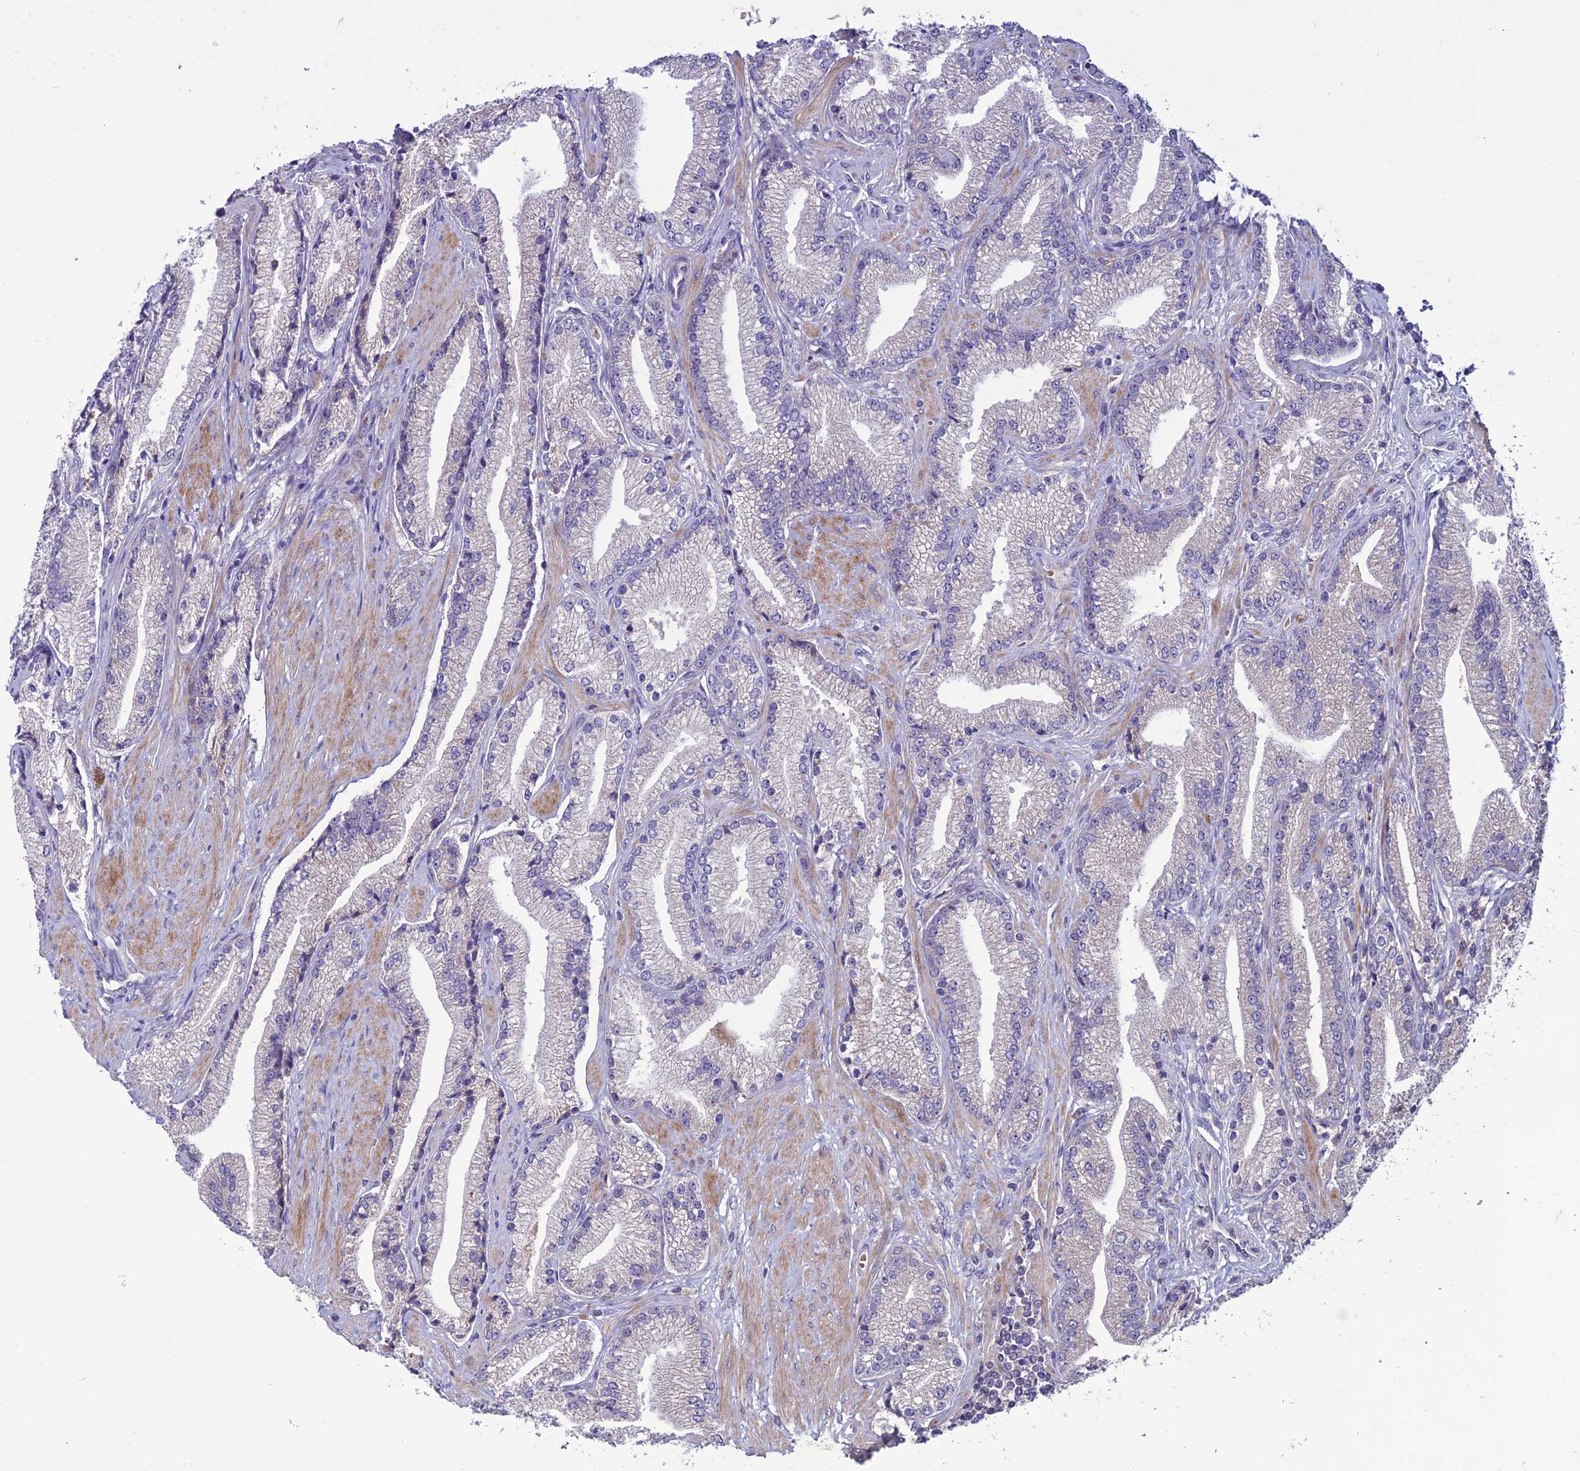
{"staining": {"intensity": "negative", "quantity": "none", "location": "none"}, "tissue": "prostate cancer", "cell_type": "Tumor cells", "image_type": "cancer", "snomed": [{"axis": "morphology", "description": "Adenocarcinoma, High grade"}, {"axis": "topography", "description": "Prostate"}], "caption": "IHC image of neoplastic tissue: human prostate cancer (high-grade adenocarcinoma) stained with DAB (3,3'-diaminobenzidine) displays no significant protein staining in tumor cells. The staining was performed using DAB (3,3'-diaminobenzidine) to visualize the protein expression in brown, while the nuclei were stained in blue with hematoxylin (Magnification: 20x).", "gene": "C2orf76", "patient": {"sex": "male", "age": 67}}